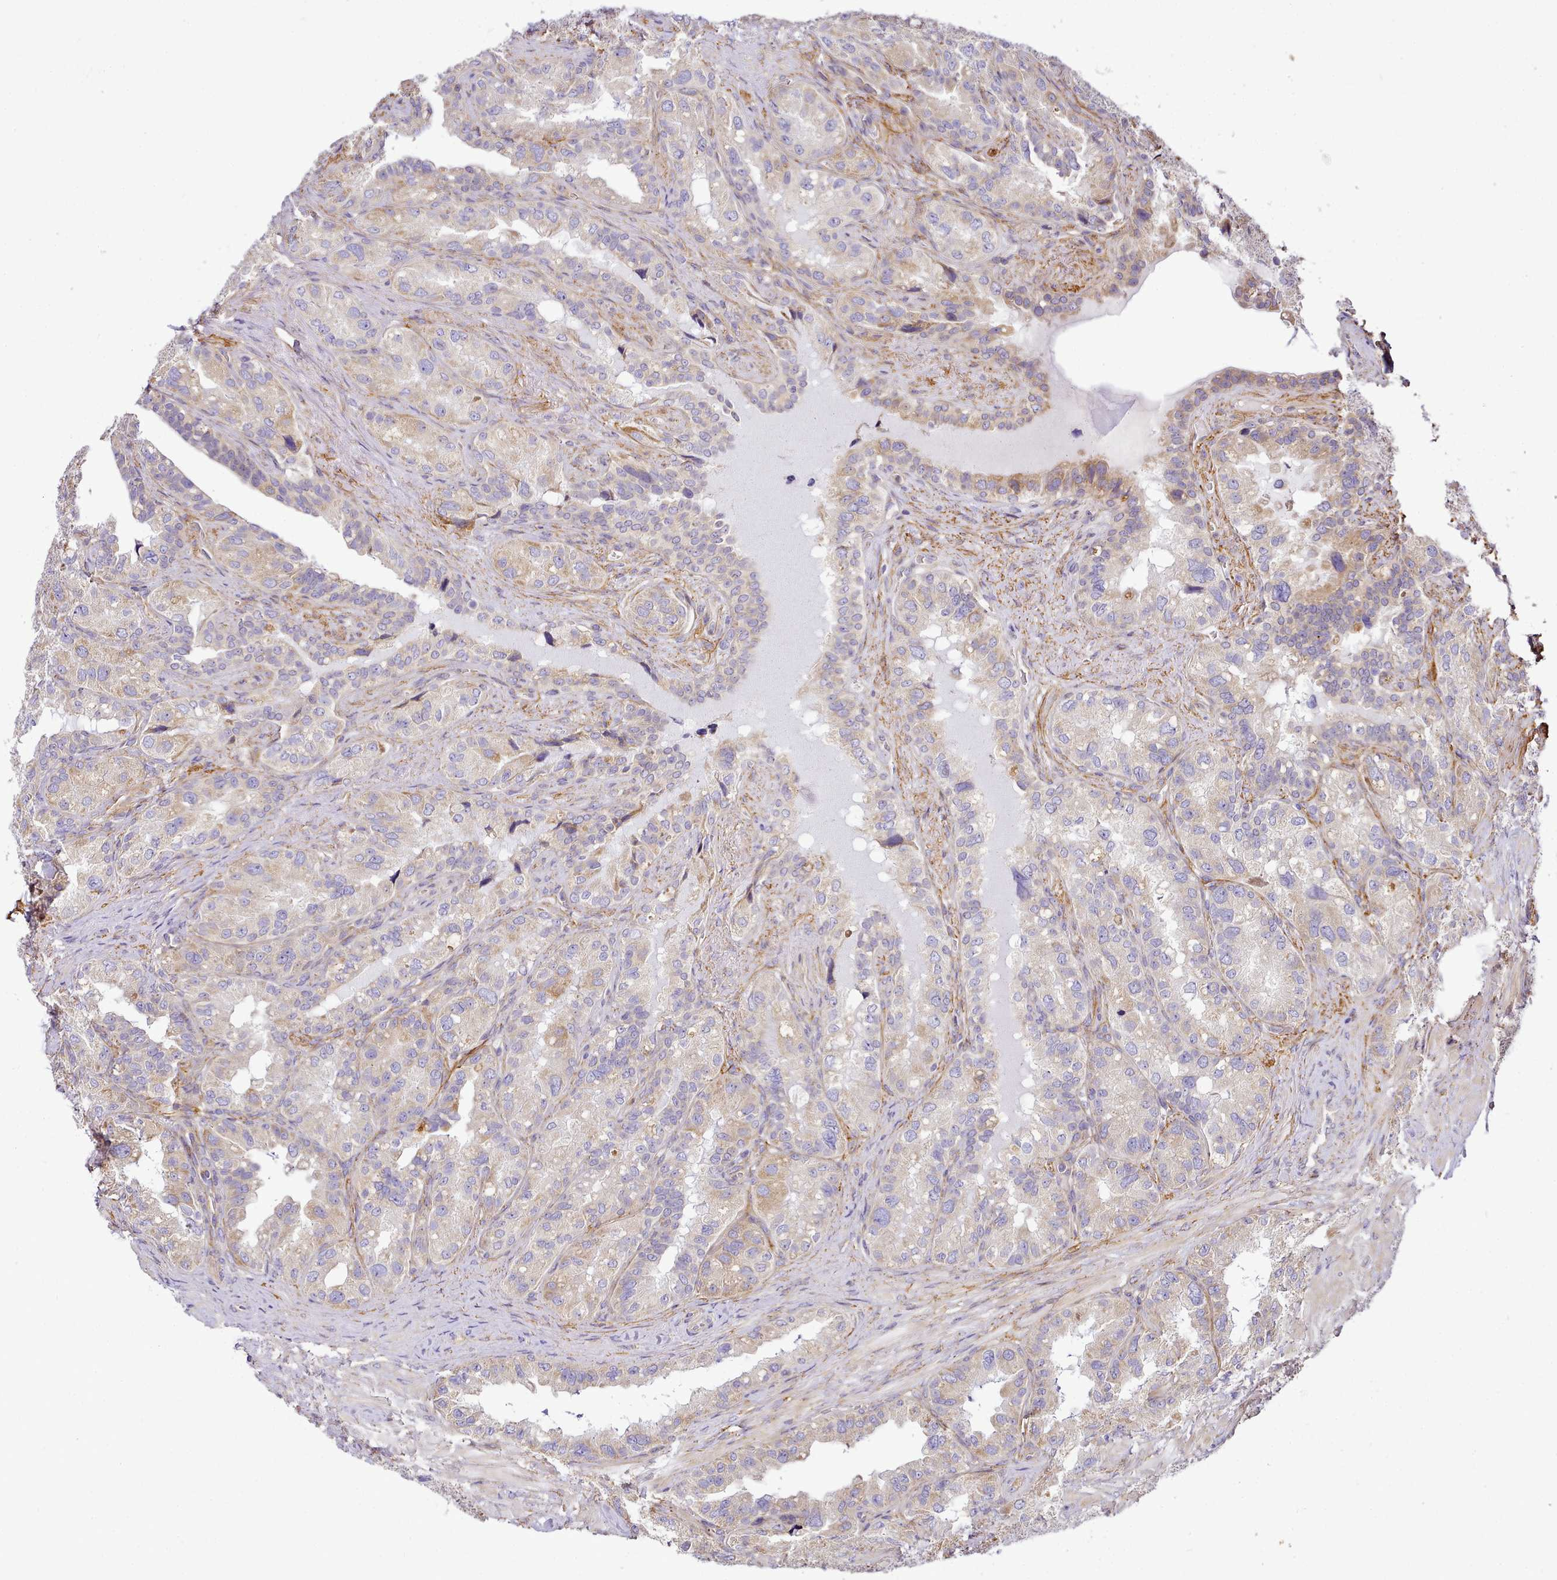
{"staining": {"intensity": "moderate", "quantity": "<25%", "location": "cytoplasmic/membranous"}, "tissue": "seminal vesicle", "cell_type": "Glandular cells", "image_type": "normal", "snomed": [{"axis": "morphology", "description": "Normal tissue, NOS"}, {"axis": "topography", "description": "Seminal veicle"}, {"axis": "topography", "description": "Peripheral nerve tissue"}], "caption": "This is a micrograph of IHC staining of unremarkable seminal vesicle, which shows moderate expression in the cytoplasmic/membranous of glandular cells.", "gene": "NBPF10", "patient": {"sex": "male", "age": 67}}